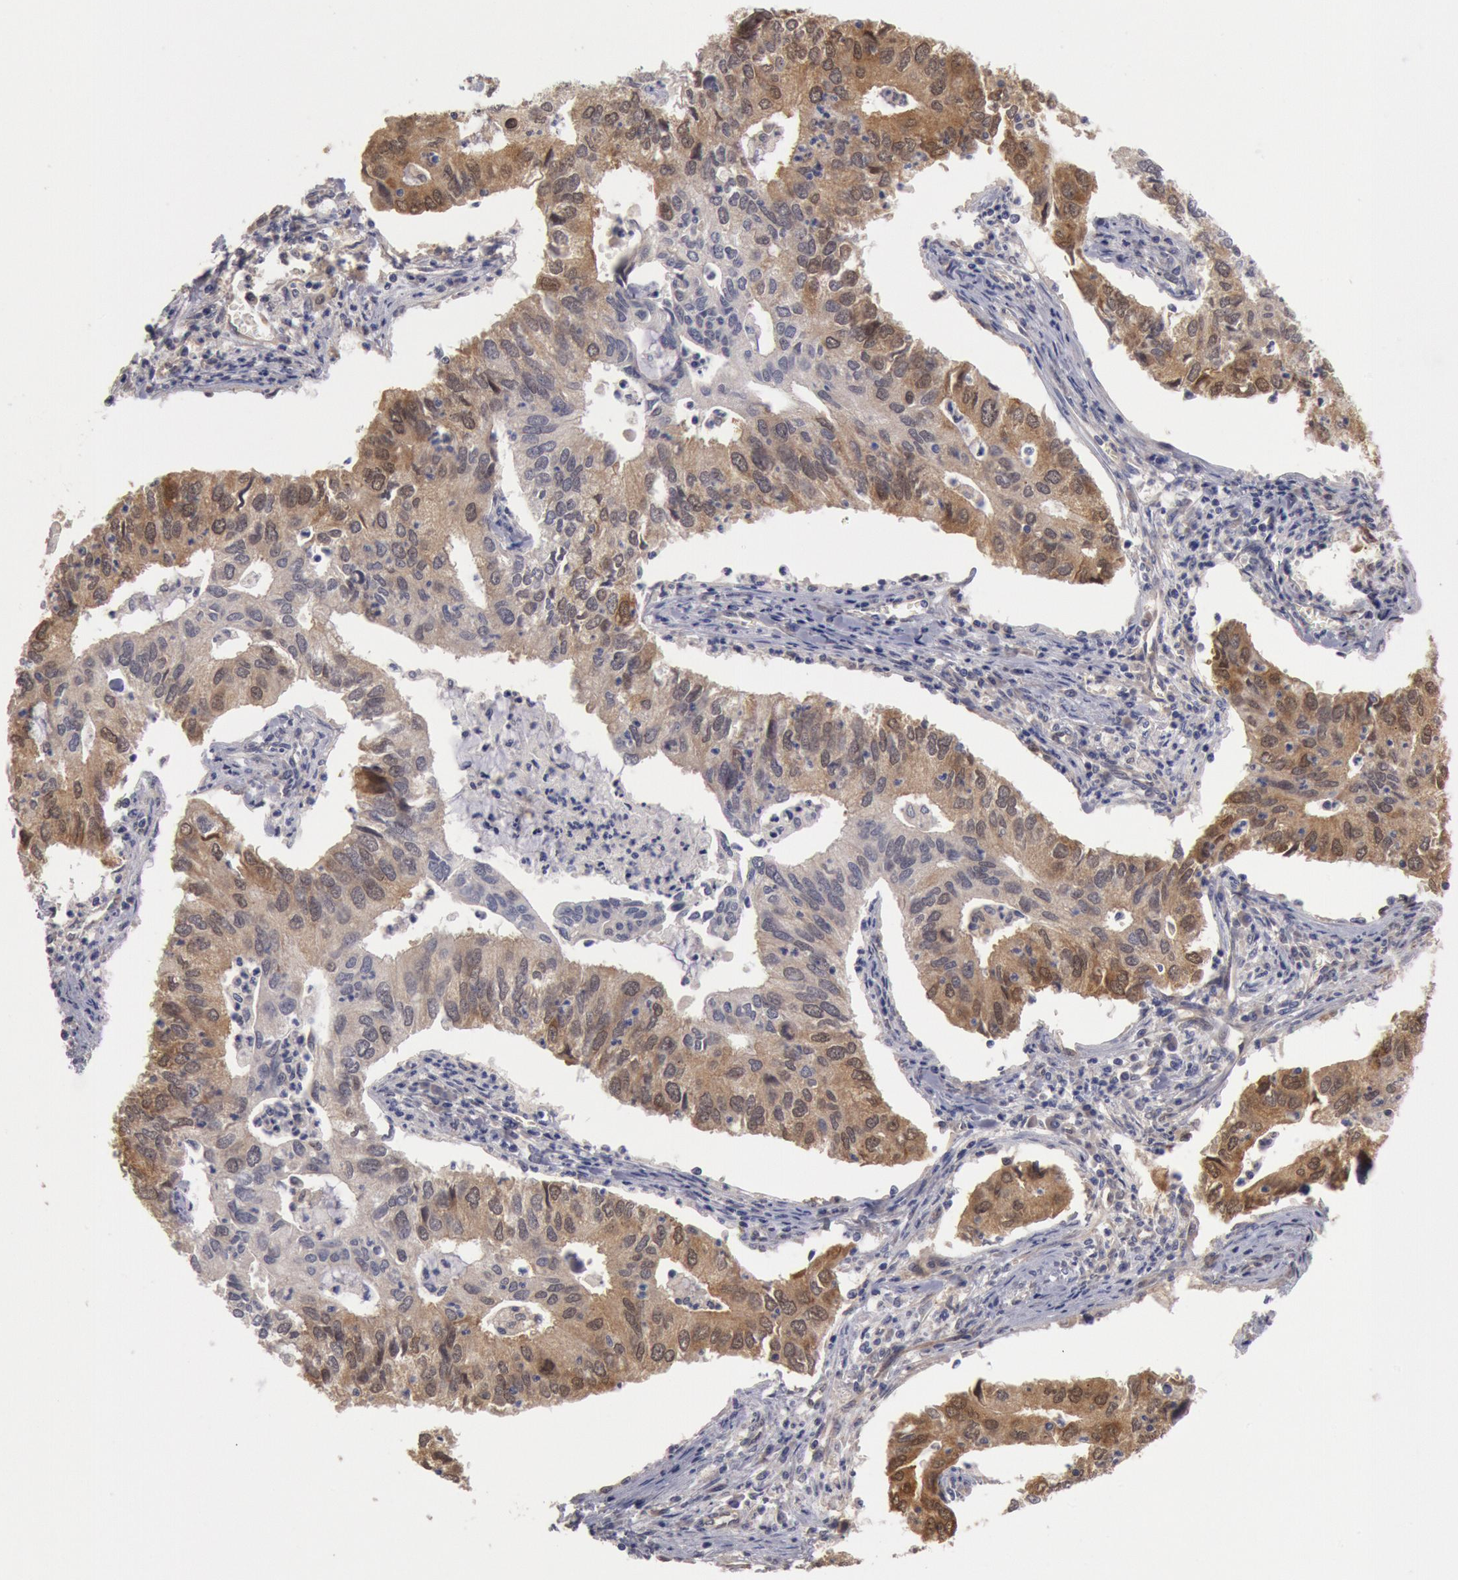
{"staining": {"intensity": "moderate", "quantity": ">75%", "location": "cytoplasmic/membranous"}, "tissue": "lung cancer", "cell_type": "Tumor cells", "image_type": "cancer", "snomed": [{"axis": "morphology", "description": "Adenocarcinoma, NOS"}, {"axis": "topography", "description": "Lung"}], "caption": "Immunohistochemistry (IHC) staining of lung adenocarcinoma, which reveals medium levels of moderate cytoplasmic/membranous staining in about >75% of tumor cells indicating moderate cytoplasmic/membranous protein staining. The staining was performed using DAB (3,3'-diaminobenzidine) (brown) for protein detection and nuclei were counterstained in hematoxylin (blue).", "gene": "DNAJA1", "patient": {"sex": "male", "age": 48}}